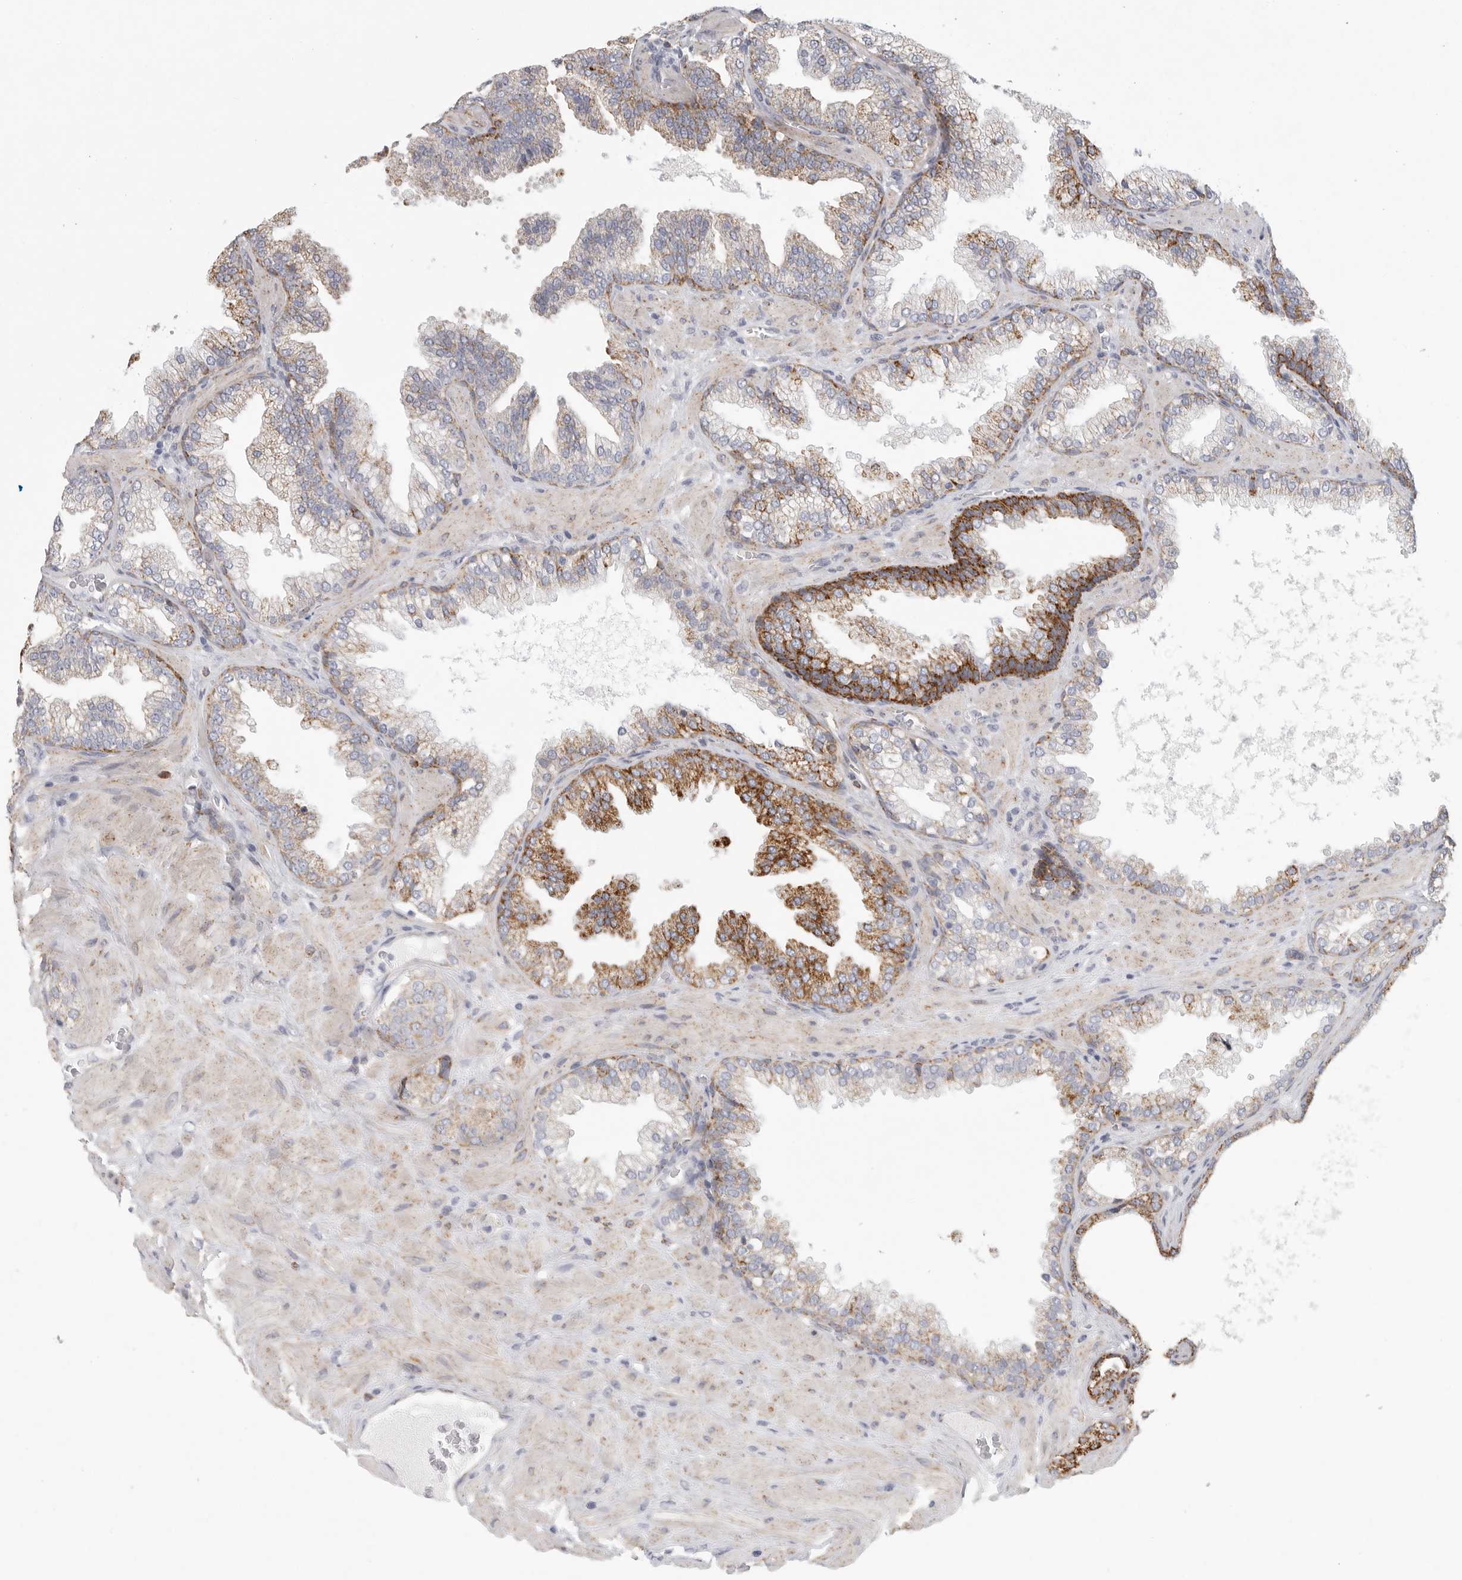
{"staining": {"intensity": "strong", "quantity": "25%-75%", "location": "cytoplasmic/membranous"}, "tissue": "prostate cancer", "cell_type": "Tumor cells", "image_type": "cancer", "snomed": [{"axis": "morphology", "description": "Adenocarcinoma, Low grade"}, {"axis": "topography", "description": "Prostate"}], "caption": "Tumor cells demonstrate strong cytoplasmic/membranous positivity in about 25%-75% of cells in adenocarcinoma (low-grade) (prostate).", "gene": "ELP3", "patient": {"sex": "male", "age": 62}}